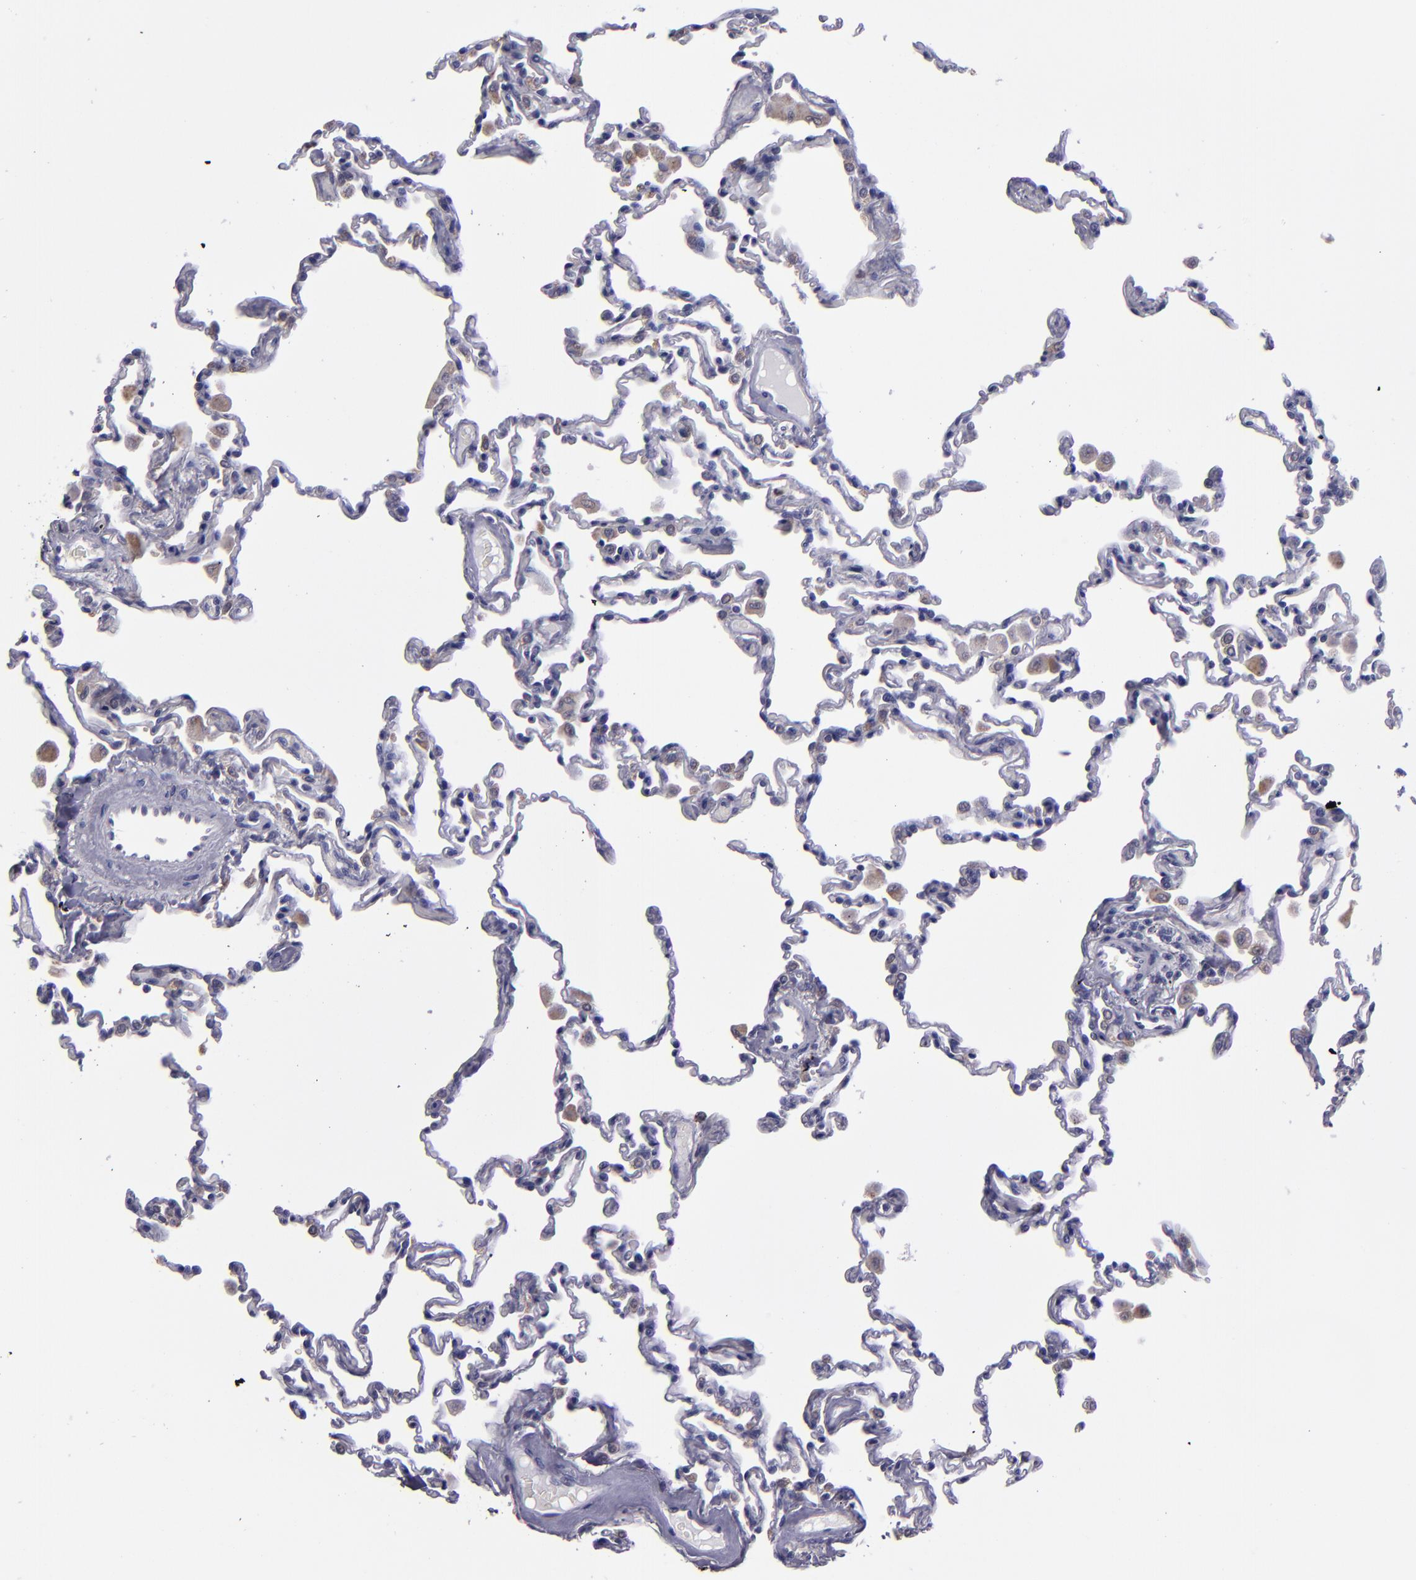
{"staining": {"intensity": "negative", "quantity": "none", "location": "none"}, "tissue": "lung", "cell_type": "Alveolar cells", "image_type": "normal", "snomed": [{"axis": "morphology", "description": "Normal tissue, NOS"}, {"axis": "topography", "description": "Lung"}], "caption": "This is an immunohistochemistry histopathology image of benign lung. There is no positivity in alveolar cells.", "gene": "CEBPE", "patient": {"sex": "male", "age": 59}}